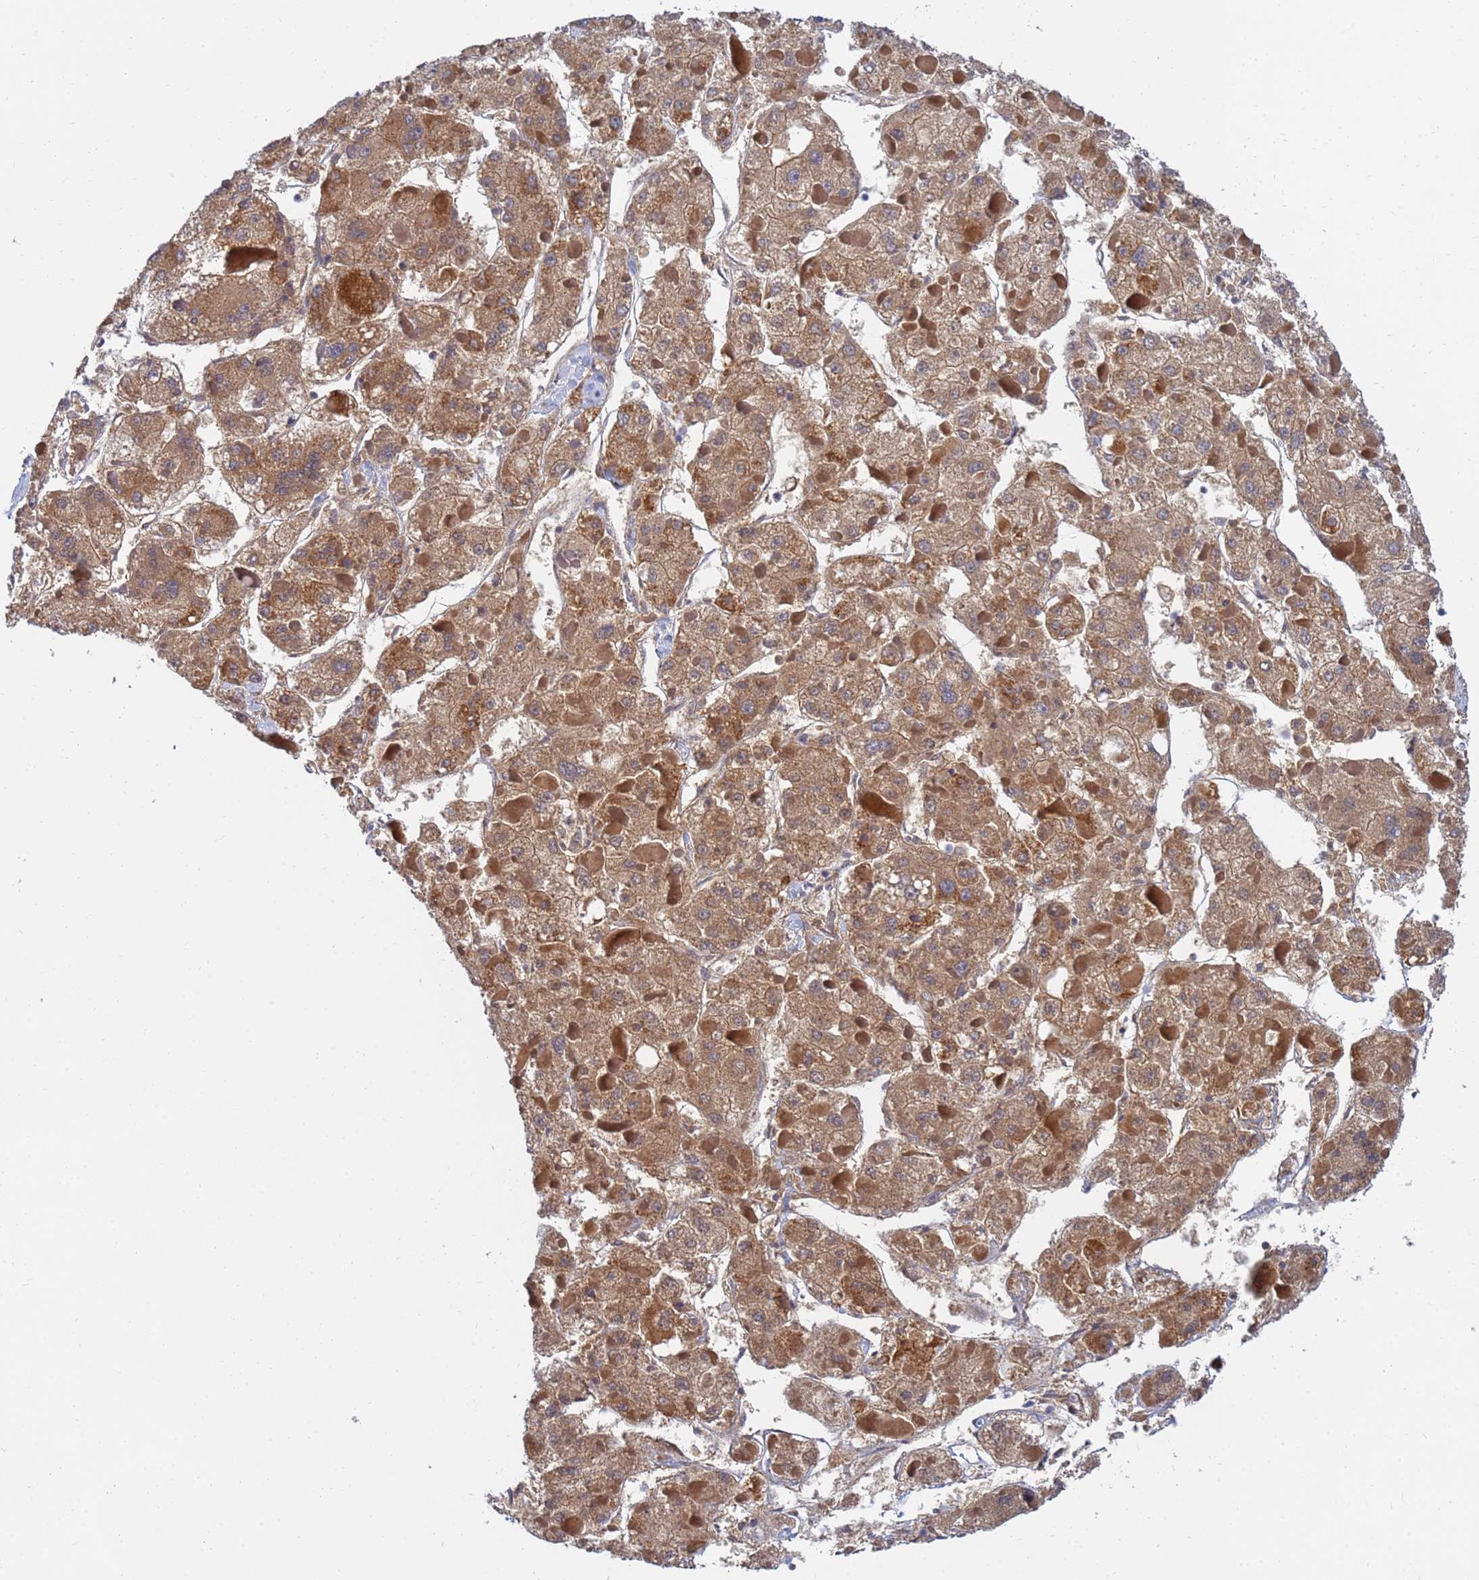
{"staining": {"intensity": "moderate", "quantity": ">75%", "location": "cytoplasmic/membranous"}, "tissue": "liver cancer", "cell_type": "Tumor cells", "image_type": "cancer", "snomed": [{"axis": "morphology", "description": "Carcinoma, Hepatocellular, NOS"}, {"axis": "topography", "description": "Liver"}], "caption": "This is a micrograph of IHC staining of liver hepatocellular carcinoma, which shows moderate positivity in the cytoplasmic/membranous of tumor cells.", "gene": "SDR39U1", "patient": {"sex": "female", "age": 73}}